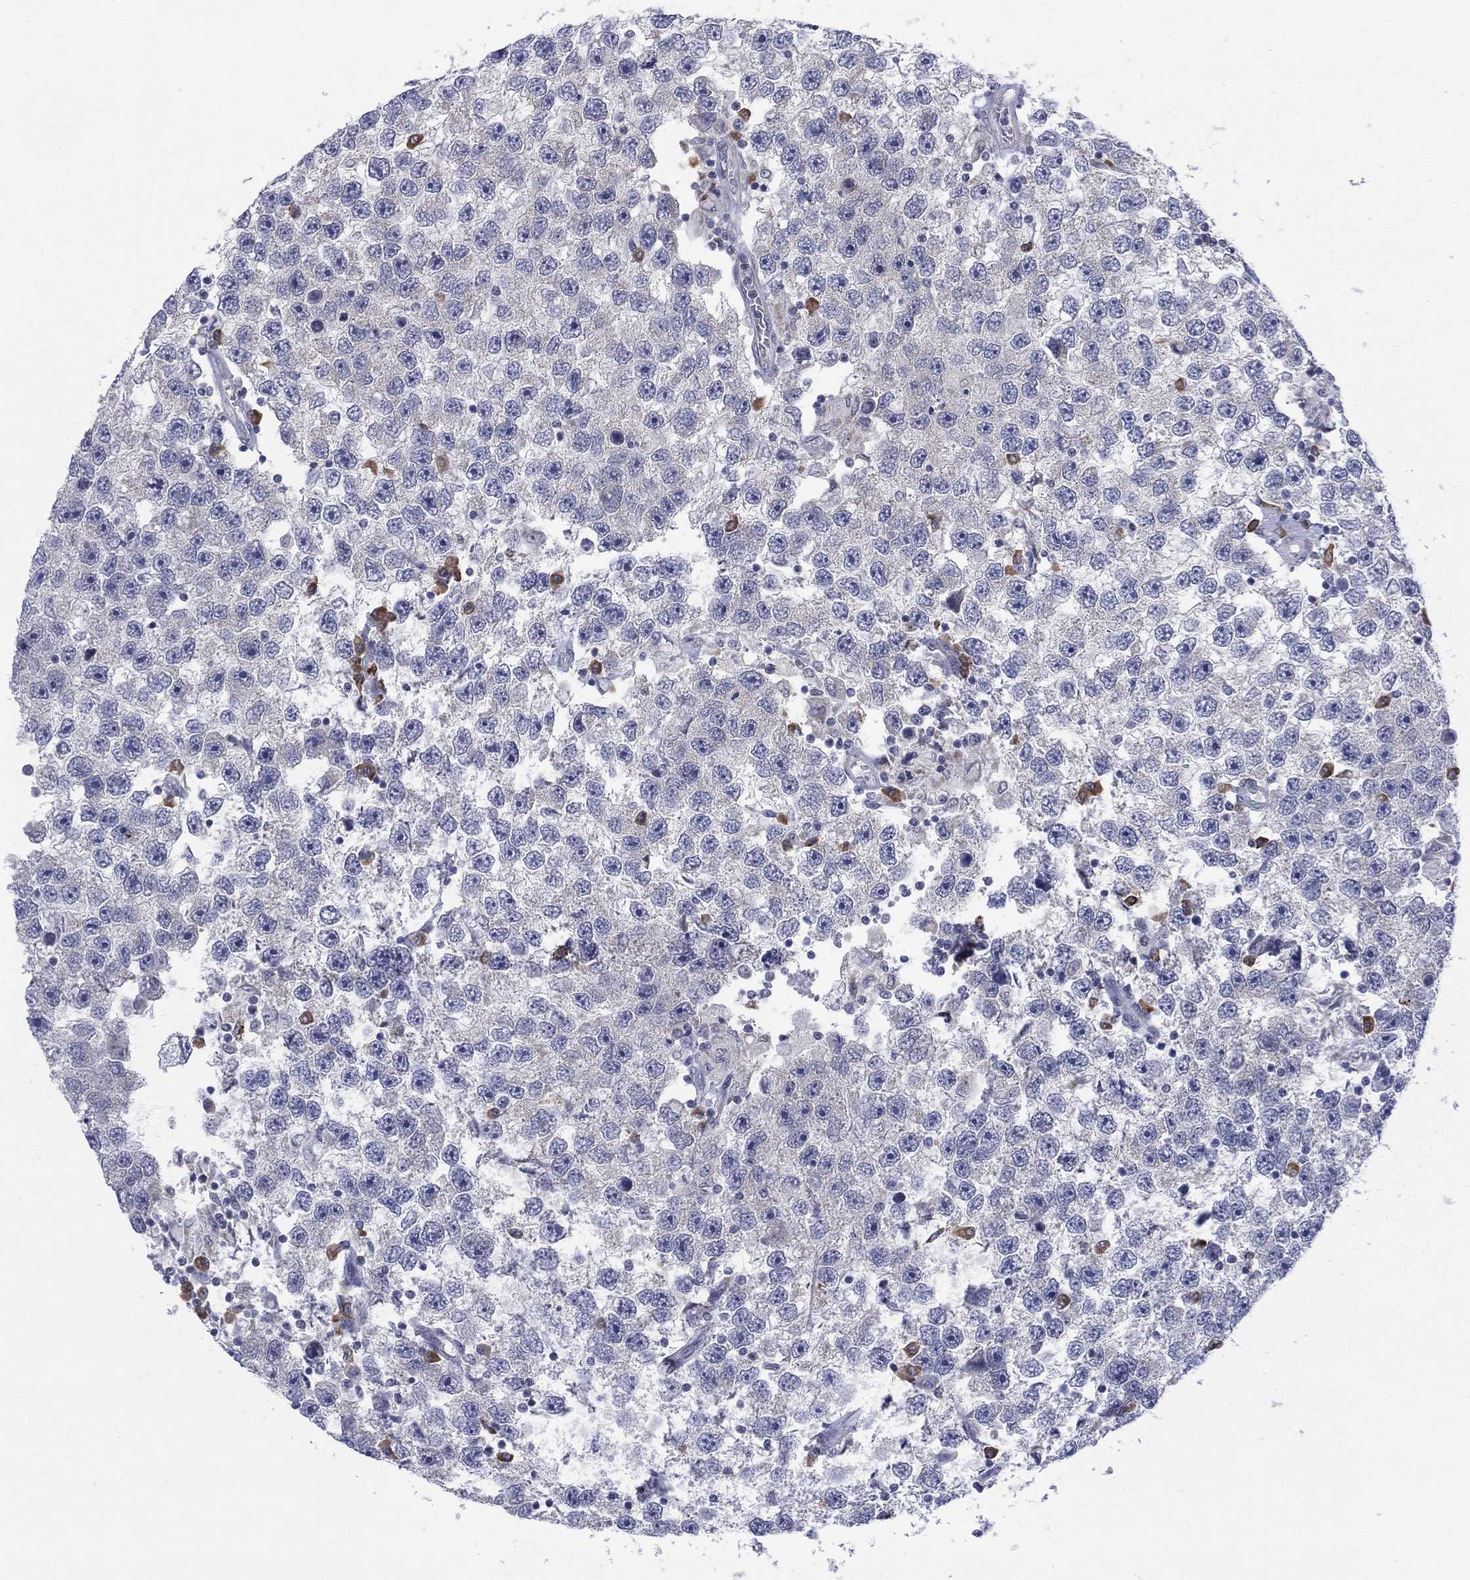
{"staining": {"intensity": "negative", "quantity": "none", "location": "none"}, "tissue": "testis cancer", "cell_type": "Tumor cells", "image_type": "cancer", "snomed": [{"axis": "morphology", "description": "Seminoma, NOS"}, {"axis": "topography", "description": "Testis"}], "caption": "Immunohistochemical staining of testis cancer (seminoma) reveals no significant staining in tumor cells. The staining was performed using DAB to visualize the protein expression in brown, while the nuclei were stained in blue with hematoxylin (Magnification: 20x).", "gene": "MTRFR", "patient": {"sex": "male", "age": 26}}